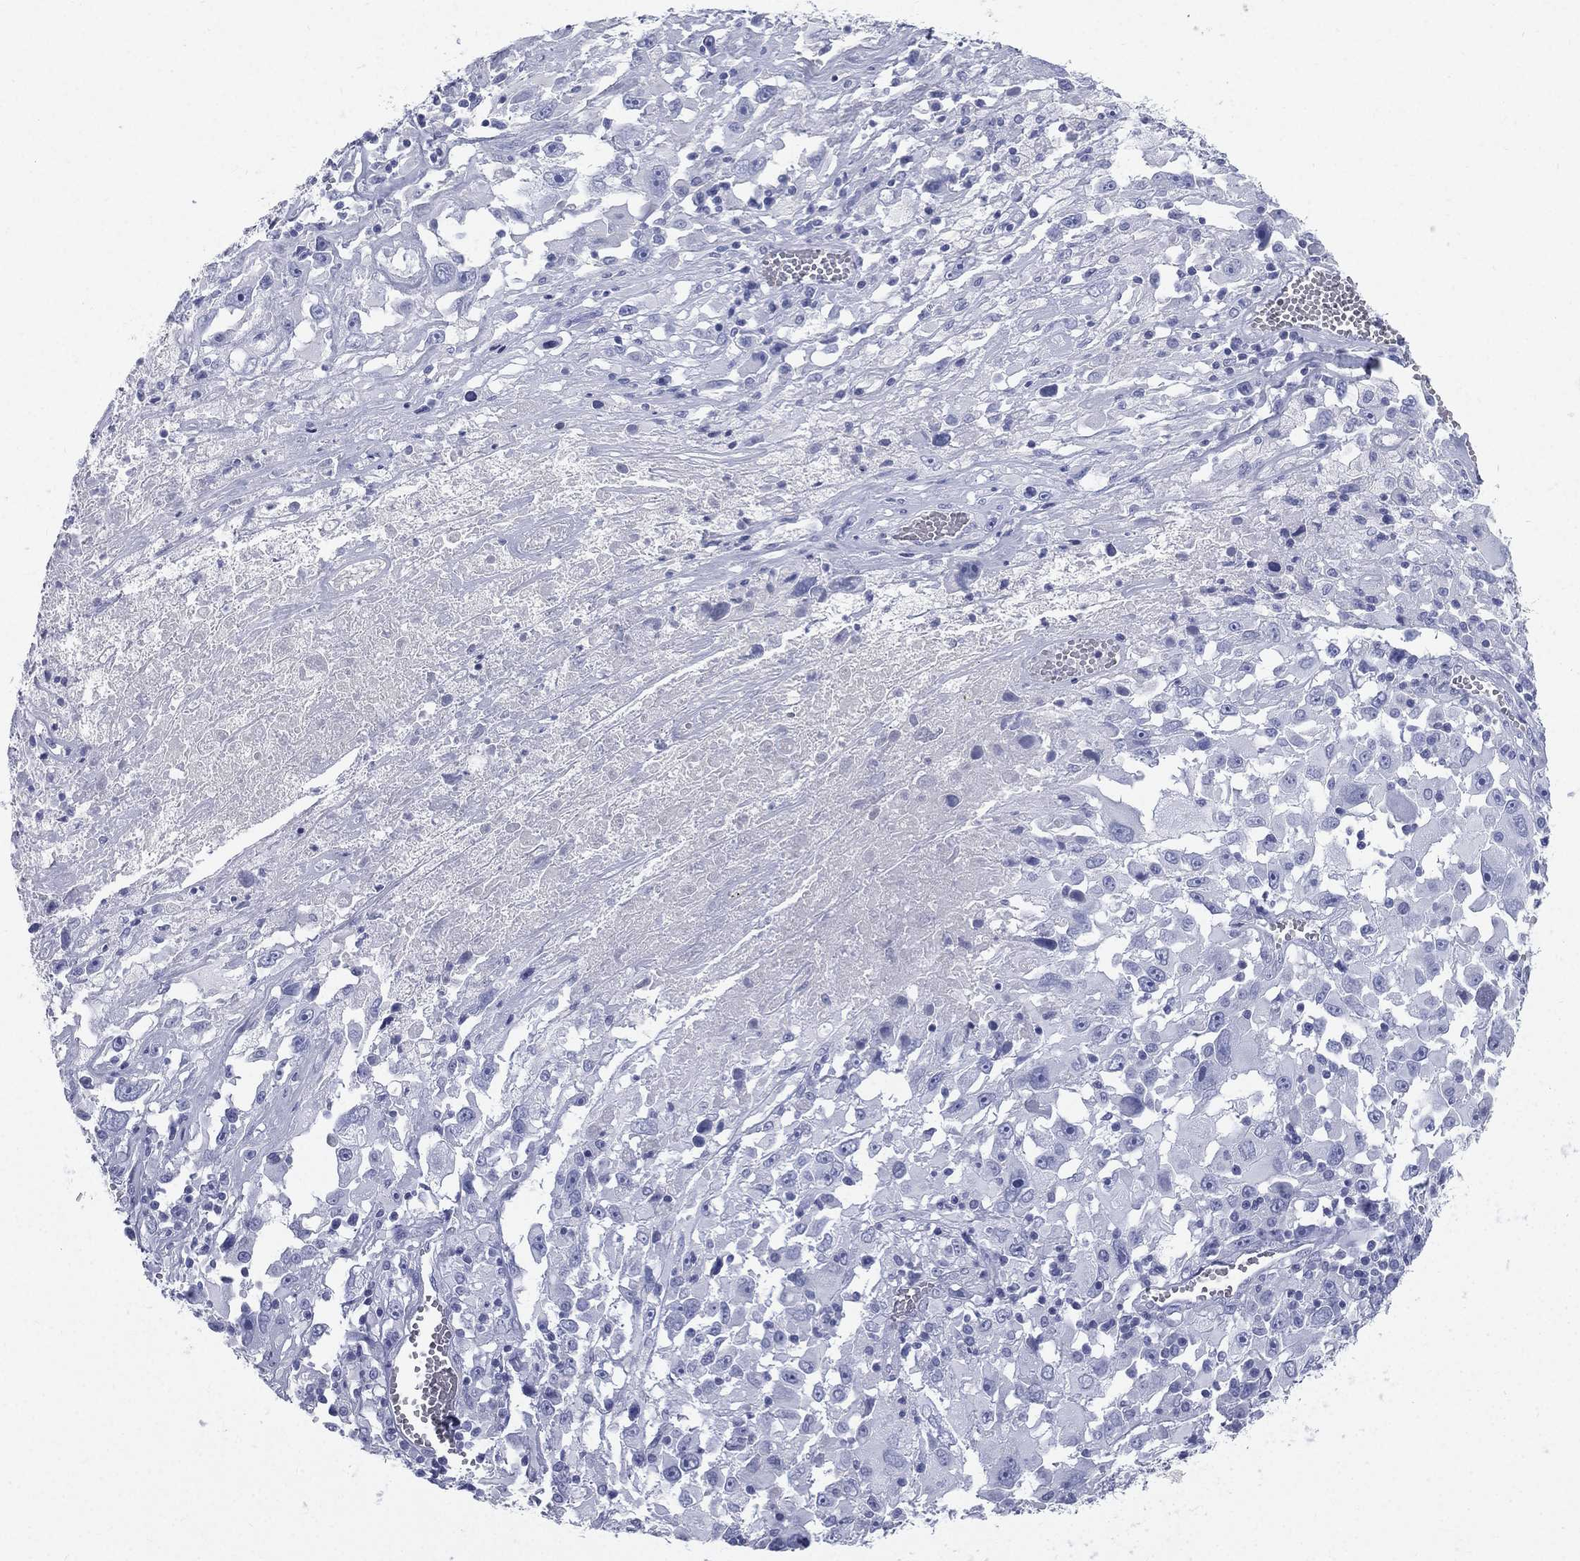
{"staining": {"intensity": "negative", "quantity": "none", "location": "none"}, "tissue": "melanoma", "cell_type": "Tumor cells", "image_type": "cancer", "snomed": [{"axis": "morphology", "description": "Malignant melanoma, Metastatic site"}, {"axis": "topography", "description": "Soft tissue"}], "caption": "DAB (3,3'-diaminobenzidine) immunohistochemical staining of human malignant melanoma (metastatic site) reveals no significant positivity in tumor cells.", "gene": "HP", "patient": {"sex": "male", "age": 50}}